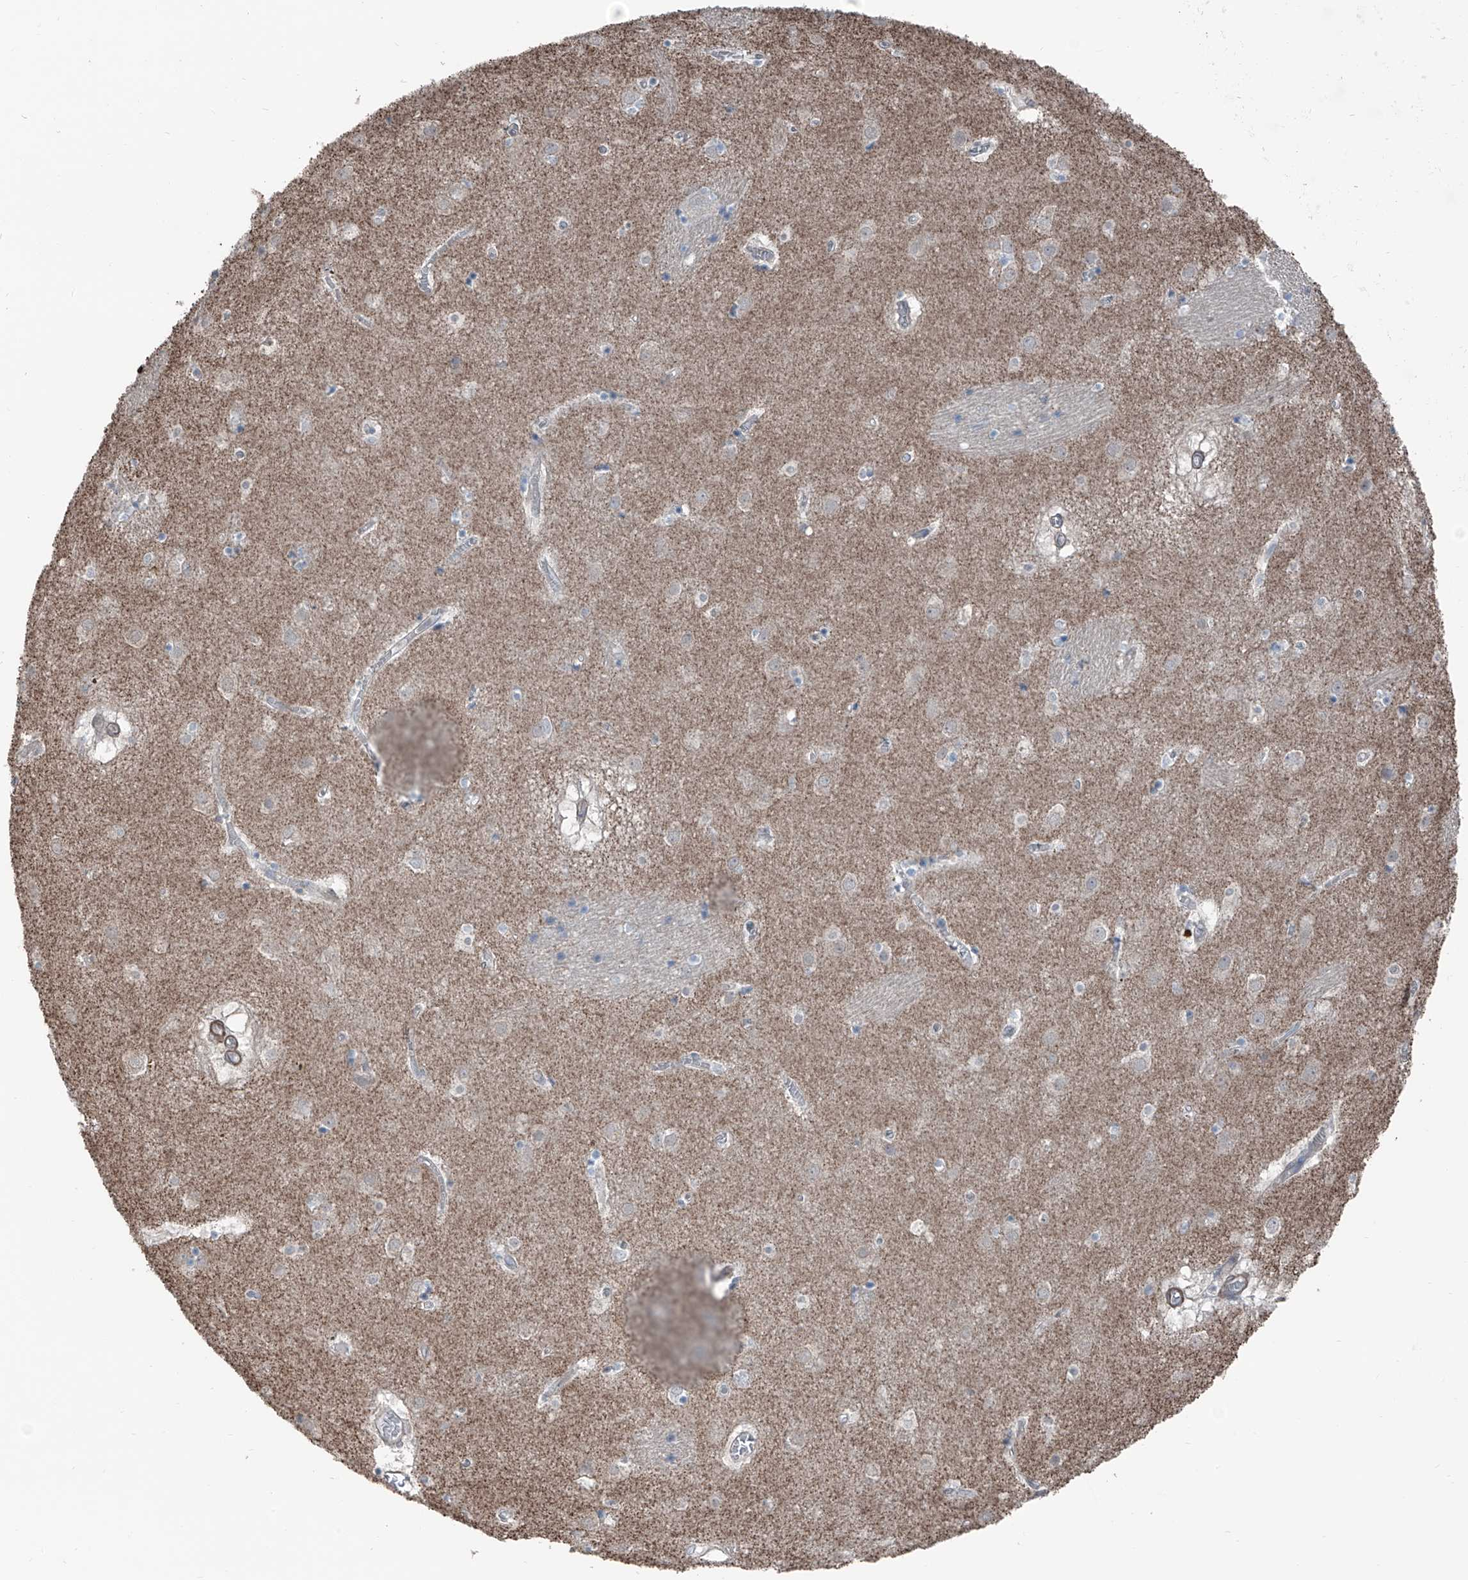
{"staining": {"intensity": "negative", "quantity": "none", "location": "none"}, "tissue": "caudate", "cell_type": "Glial cells", "image_type": "normal", "snomed": [{"axis": "morphology", "description": "Normal tissue, NOS"}, {"axis": "topography", "description": "Lateral ventricle wall"}], "caption": "Immunohistochemistry (IHC) micrograph of unremarkable caudate: caudate stained with DAB exhibits no significant protein positivity in glial cells.", "gene": "HSPB11", "patient": {"sex": "male", "age": 70}}